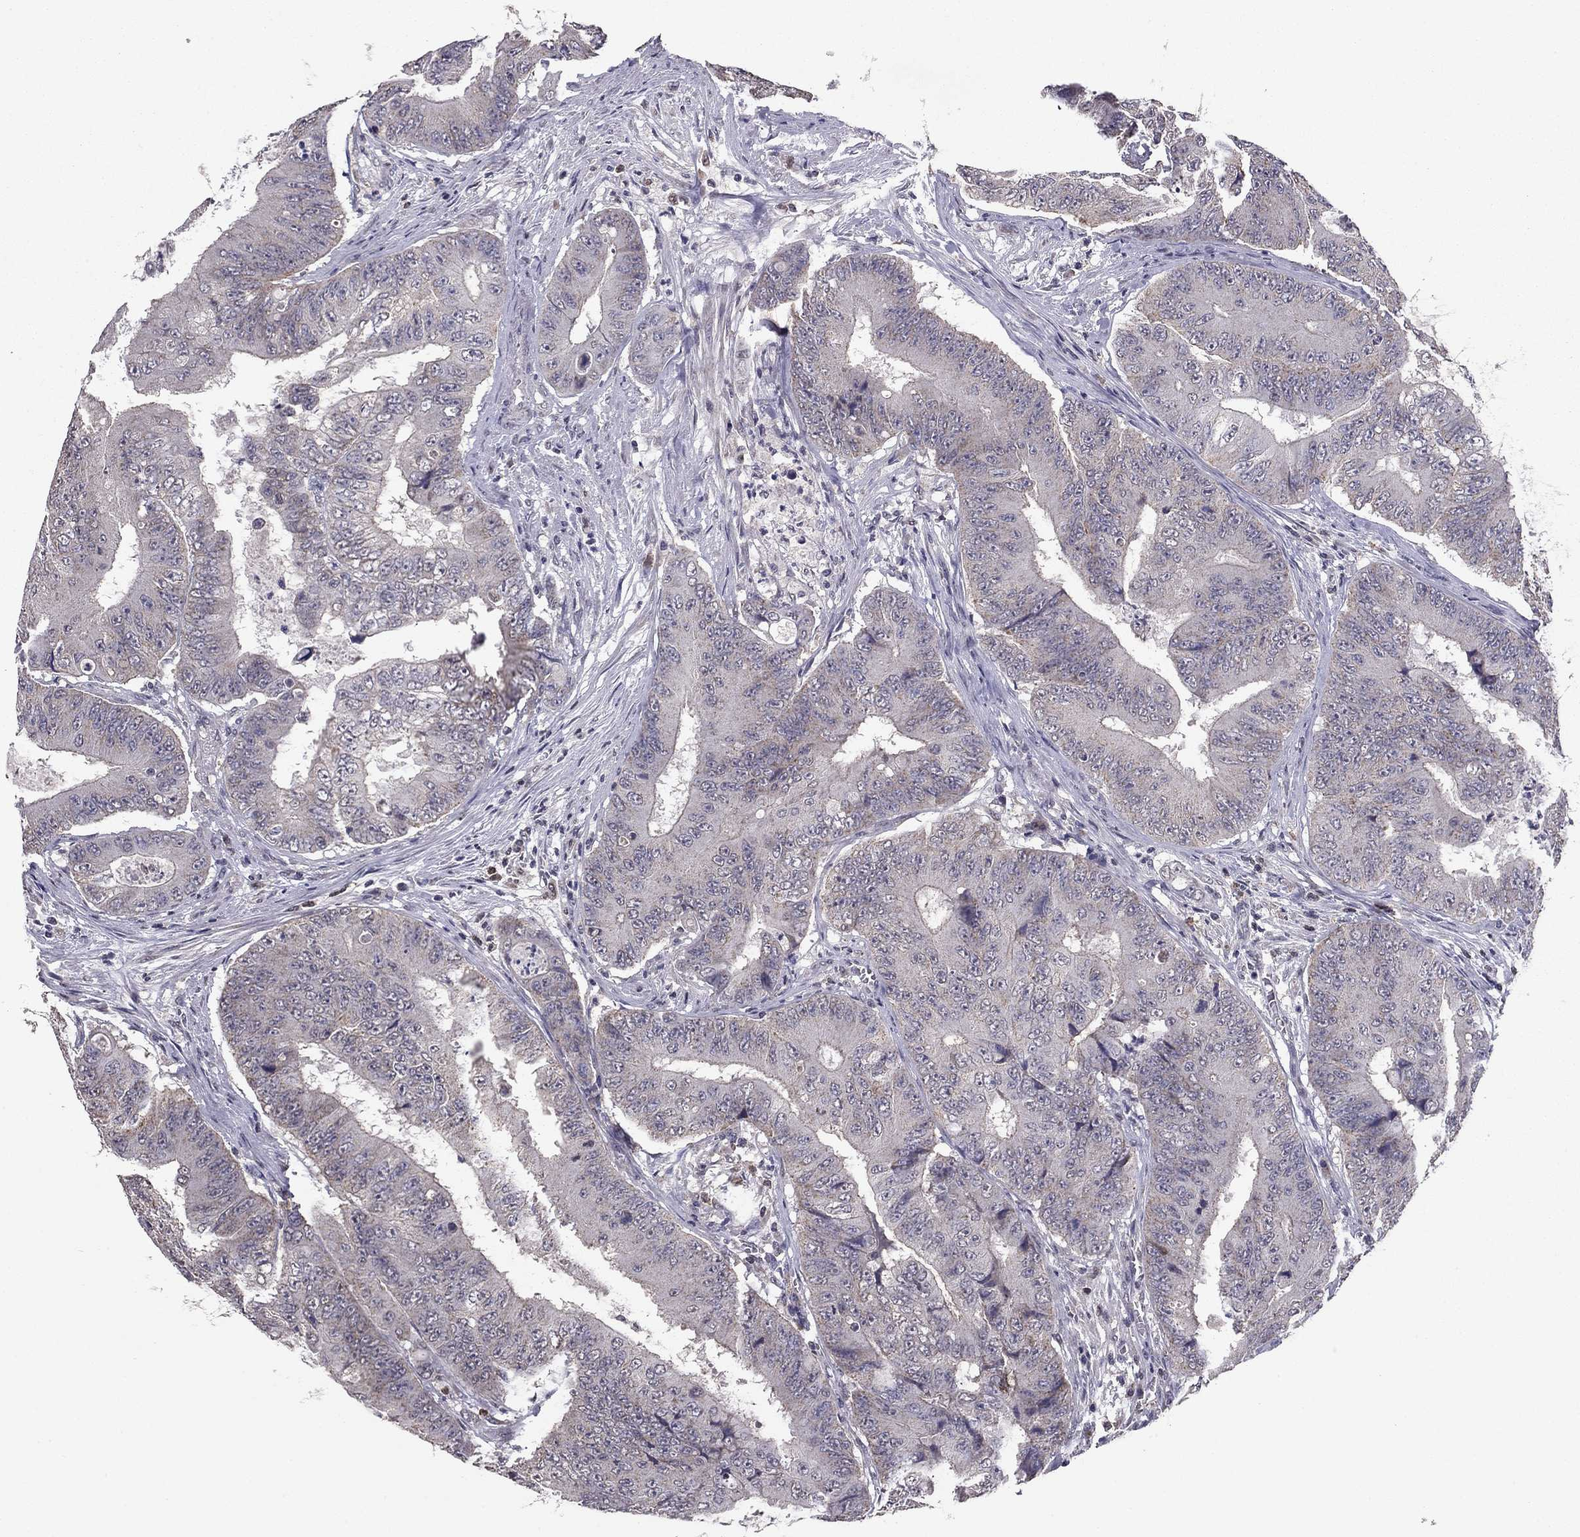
{"staining": {"intensity": "negative", "quantity": "none", "location": "none"}, "tissue": "colorectal cancer", "cell_type": "Tumor cells", "image_type": "cancer", "snomed": [{"axis": "morphology", "description": "Adenocarcinoma, NOS"}, {"axis": "topography", "description": "Colon"}], "caption": "IHC of colorectal cancer (adenocarcinoma) displays no expression in tumor cells. (DAB (3,3'-diaminobenzidine) immunohistochemistry (IHC) visualized using brightfield microscopy, high magnification).", "gene": "HCN1", "patient": {"sex": "female", "age": 48}}